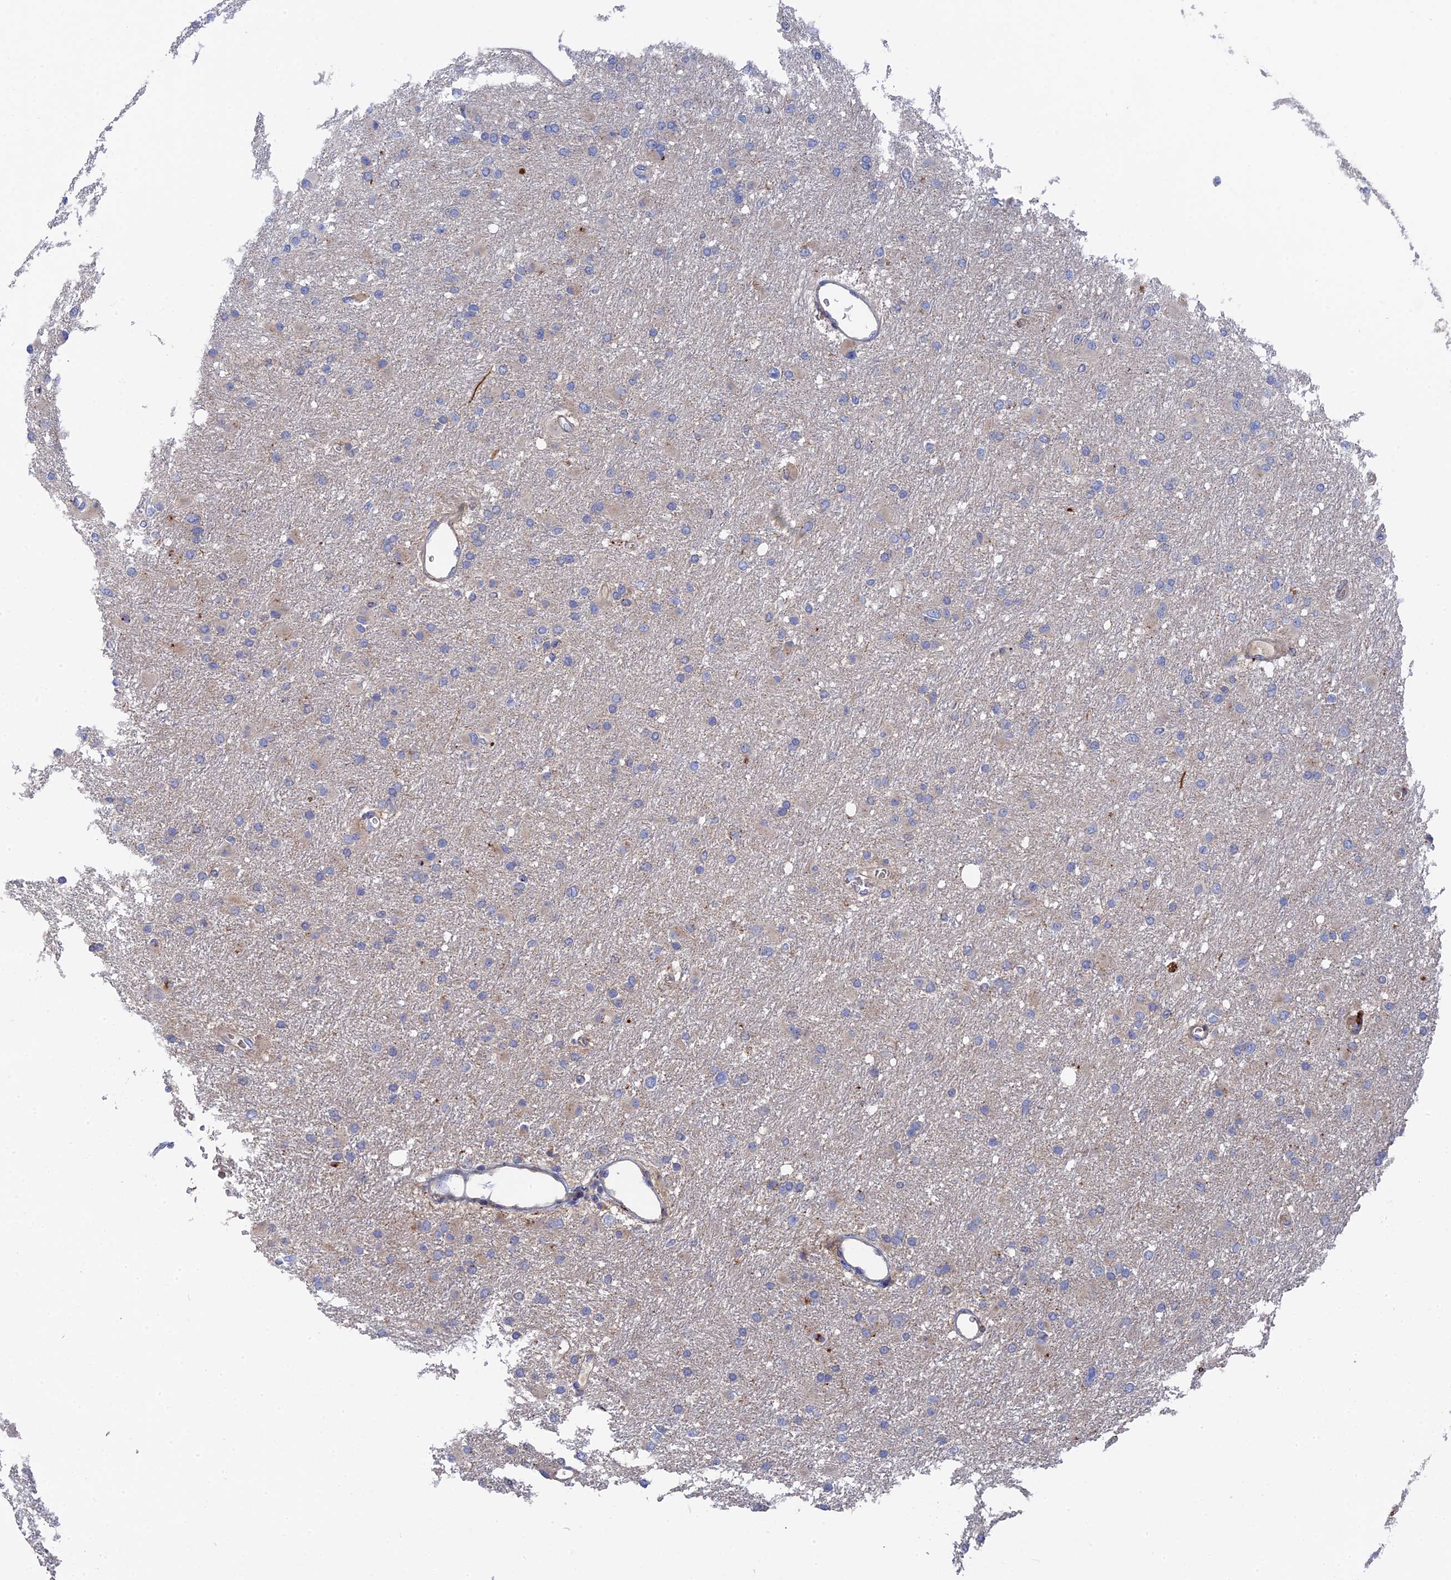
{"staining": {"intensity": "negative", "quantity": "none", "location": "none"}, "tissue": "glioma", "cell_type": "Tumor cells", "image_type": "cancer", "snomed": [{"axis": "morphology", "description": "Glioma, malignant, High grade"}, {"axis": "topography", "description": "Cerebral cortex"}], "caption": "DAB immunohistochemical staining of human glioma reveals no significant expression in tumor cells.", "gene": "SMG9", "patient": {"sex": "female", "age": 36}}